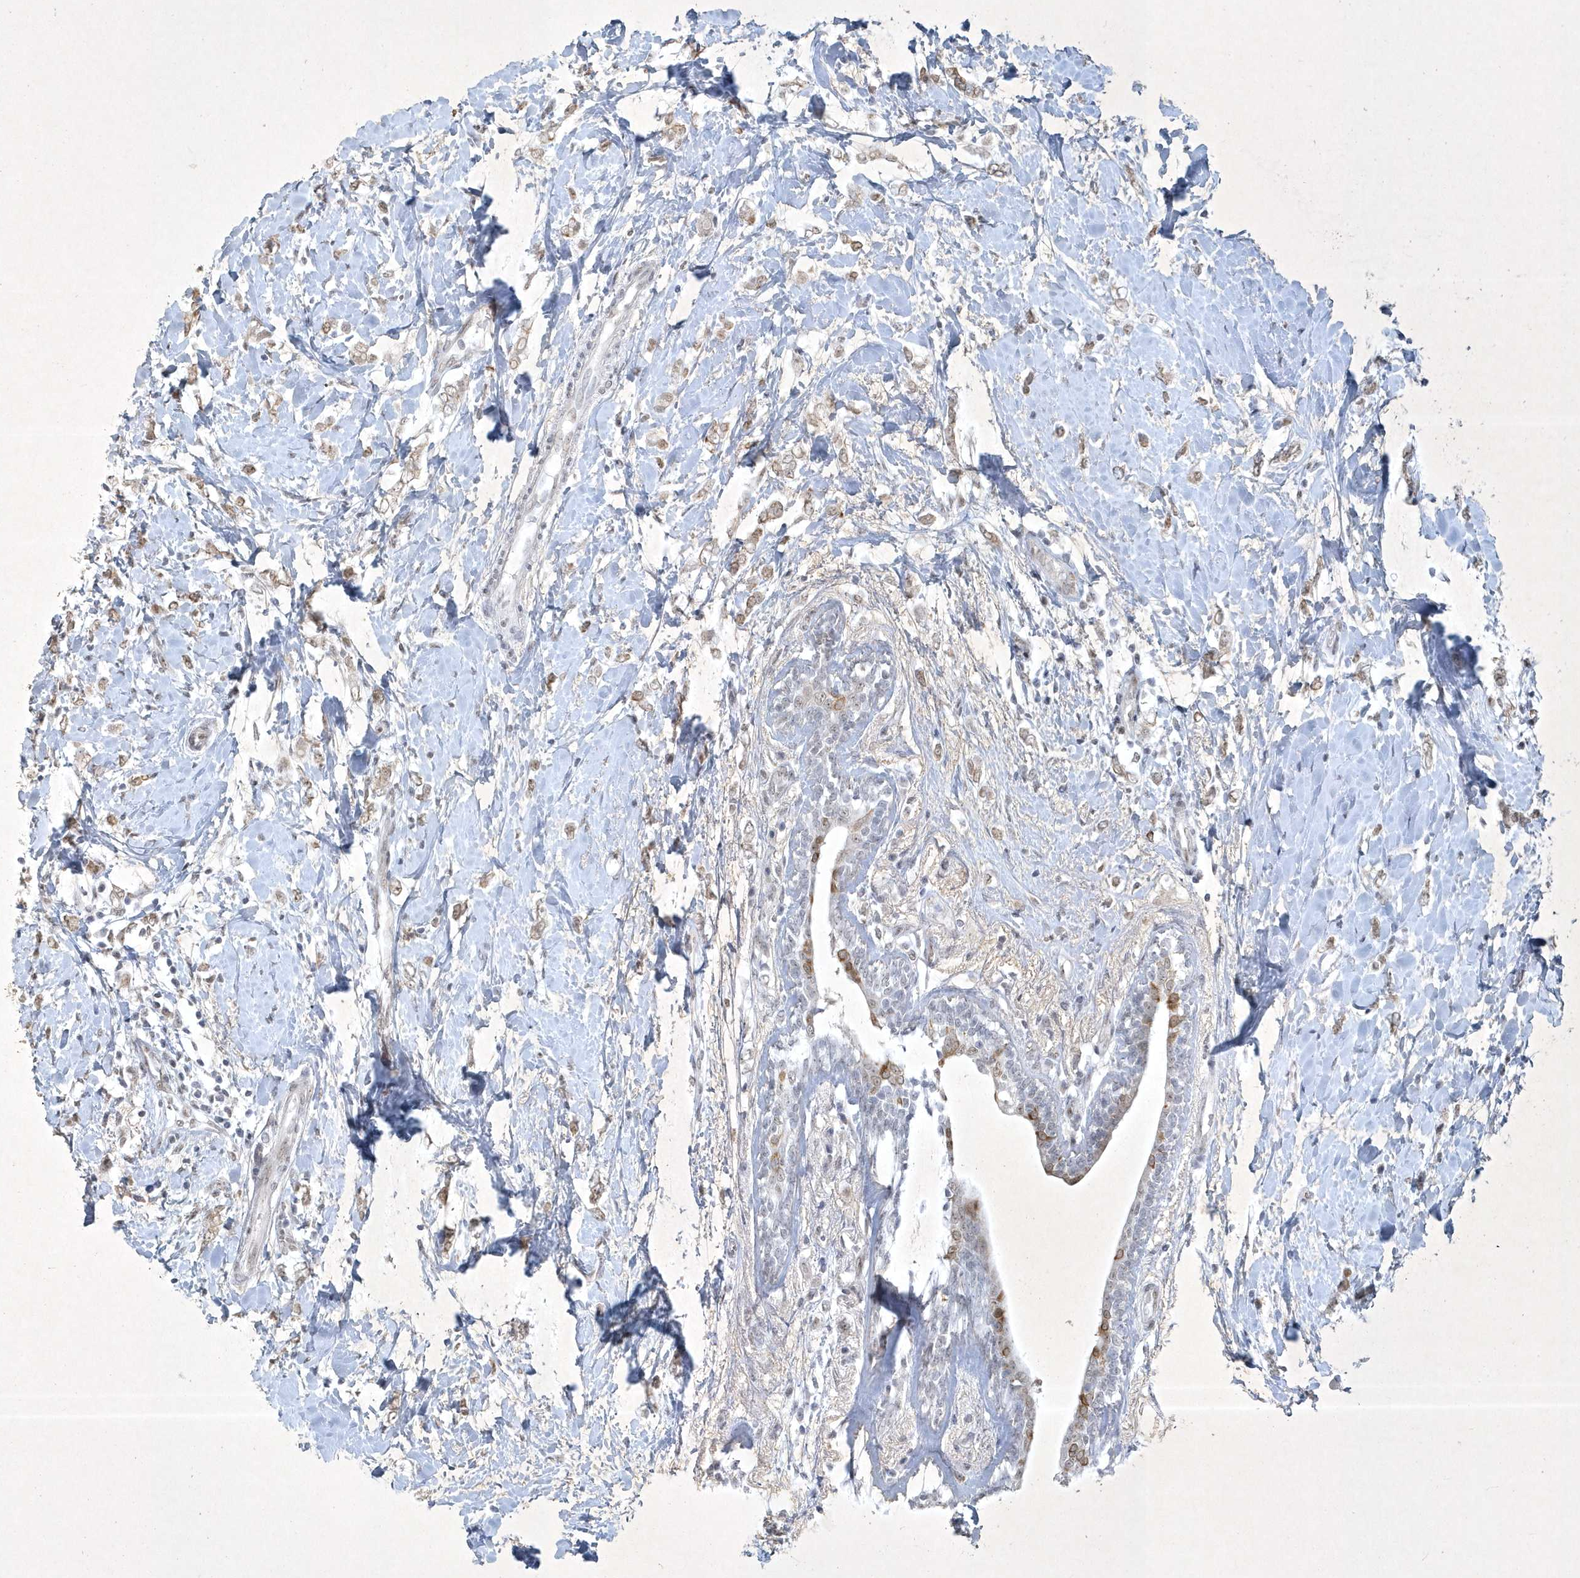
{"staining": {"intensity": "weak", "quantity": "25%-75%", "location": "cytoplasmic/membranous,nuclear"}, "tissue": "breast cancer", "cell_type": "Tumor cells", "image_type": "cancer", "snomed": [{"axis": "morphology", "description": "Normal tissue, NOS"}, {"axis": "morphology", "description": "Lobular carcinoma"}, {"axis": "topography", "description": "Breast"}], "caption": "A brown stain shows weak cytoplasmic/membranous and nuclear expression of a protein in breast cancer (lobular carcinoma) tumor cells. The staining was performed using DAB (3,3'-diaminobenzidine) to visualize the protein expression in brown, while the nuclei were stained in blue with hematoxylin (Magnification: 20x).", "gene": "ZBTB9", "patient": {"sex": "female", "age": 47}}